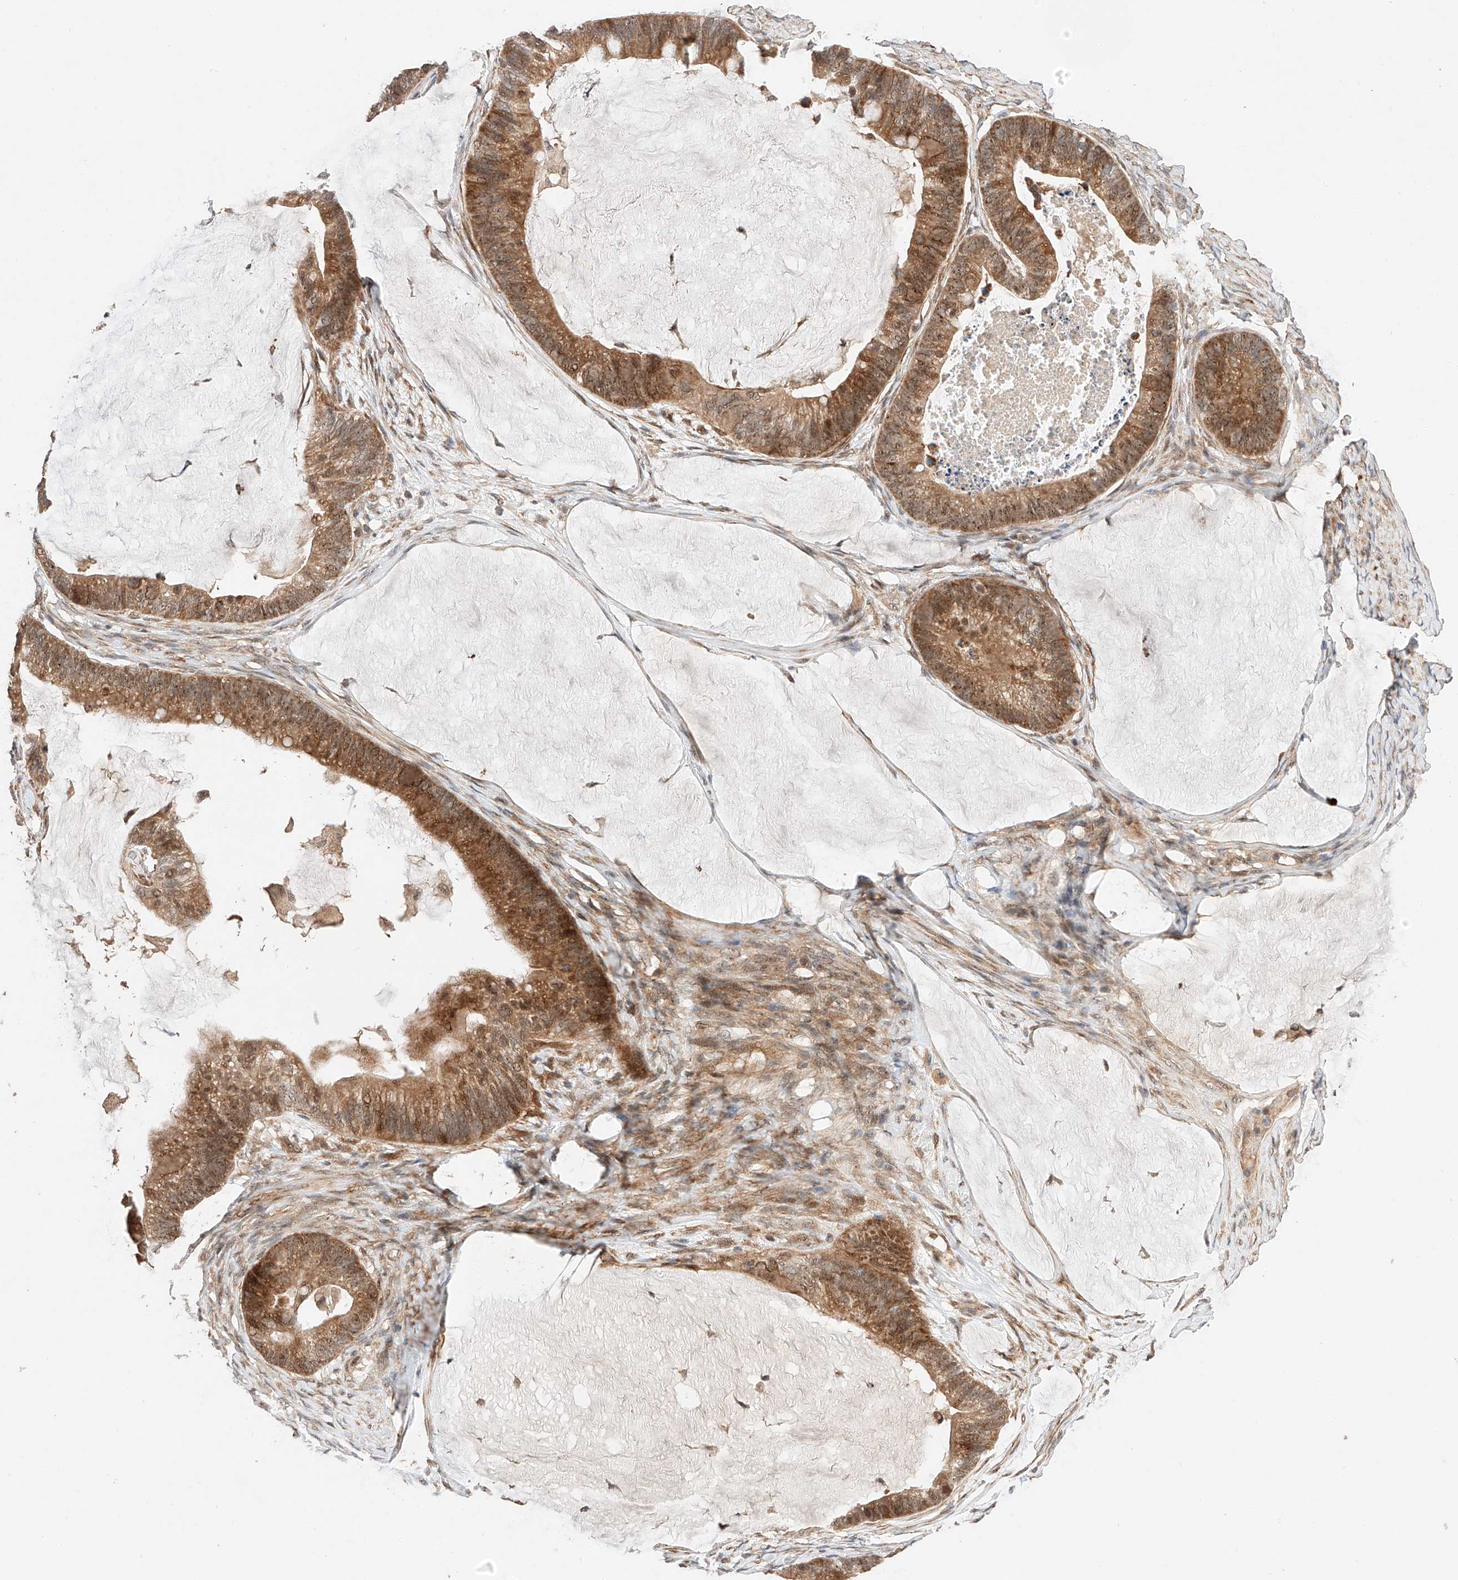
{"staining": {"intensity": "moderate", "quantity": ">75%", "location": "cytoplasmic/membranous,nuclear"}, "tissue": "ovarian cancer", "cell_type": "Tumor cells", "image_type": "cancer", "snomed": [{"axis": "morphology", "description": "Cystadenocarcinoma, mucinous, NOS"}, {"axis": "topography", "description": "Ovary"}], "caption": "Immunohistochemistry image of neoplastic tissue: mucinous cystadenocarcinoma (ovarian) stained using immunohistochemistry (IHC) demonstrates medium levels of moderate protein expression localized specifically in the cytoplasmic/membranous and nuclear of tumor cells, appearing as a cytoplasmic/membranous and nuclear brown color.", "gene": "RAB23", "patient": {"sex": "female", "age": 61}}